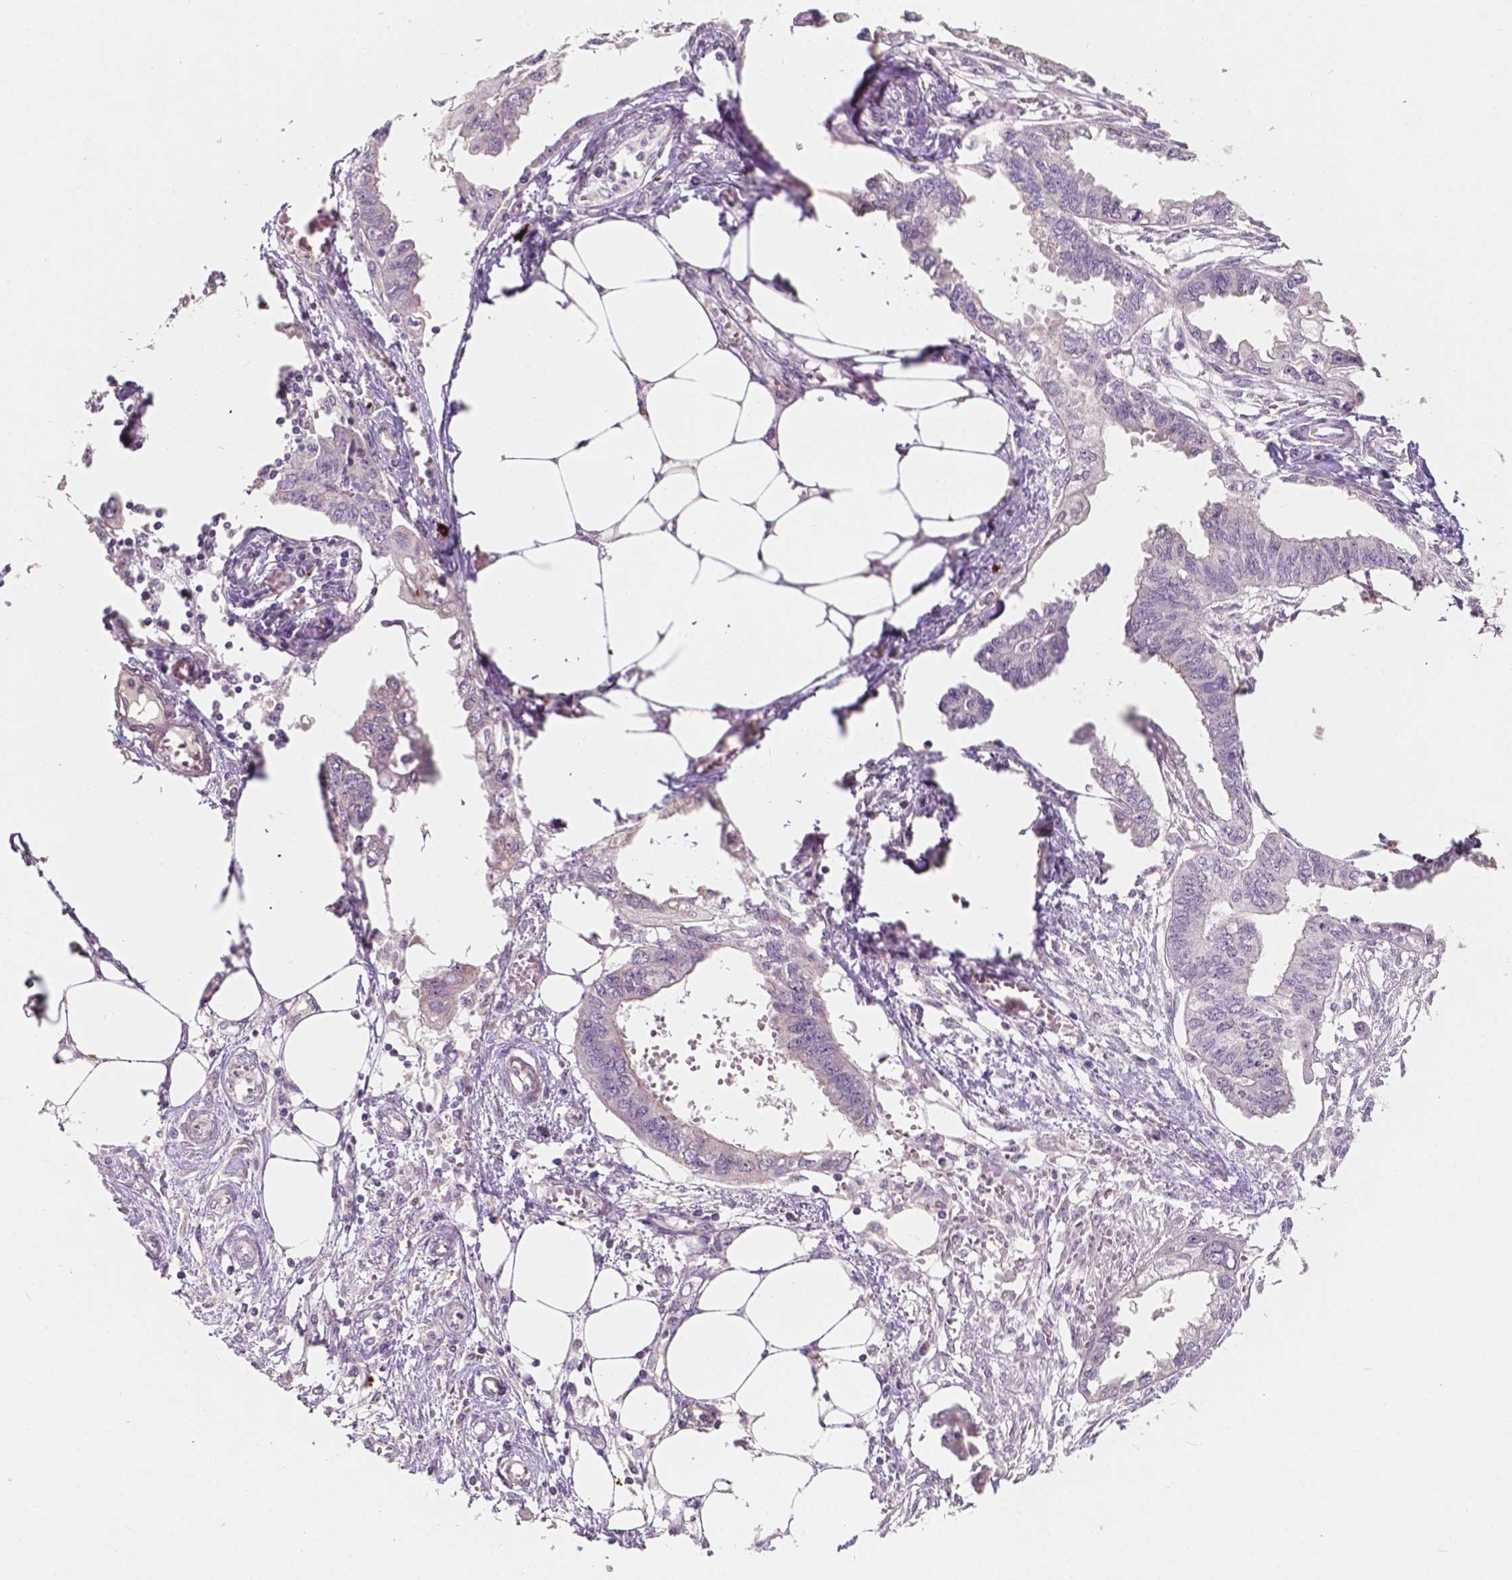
{"staining": {"intensity": "negative", "quantity": "none", "location": "none"}, "tissue": "endometrial cancer", "cell_type": "Tumor cells", "image_type": "cancer", "snomed": [{"axis": "morphology", "description": "Adenocarcinoma, NOS"}, {"axis": "morphology", "description": "Adenocarcinoma, metastatic, NOS"}, {"axis": "topography", "description": "Adipose tissue"}, {"axis": "topography", "description": "Endometrium"}], "caption": "High power microscopy histopathology image of an immunohistochemistry (IHC) image of metastatic adenocarcinoma (endometrial), revealing no significant positivity in tumor cells.", "gene": "SIRT2", "patient": {"sex": "female", "age": 67}}